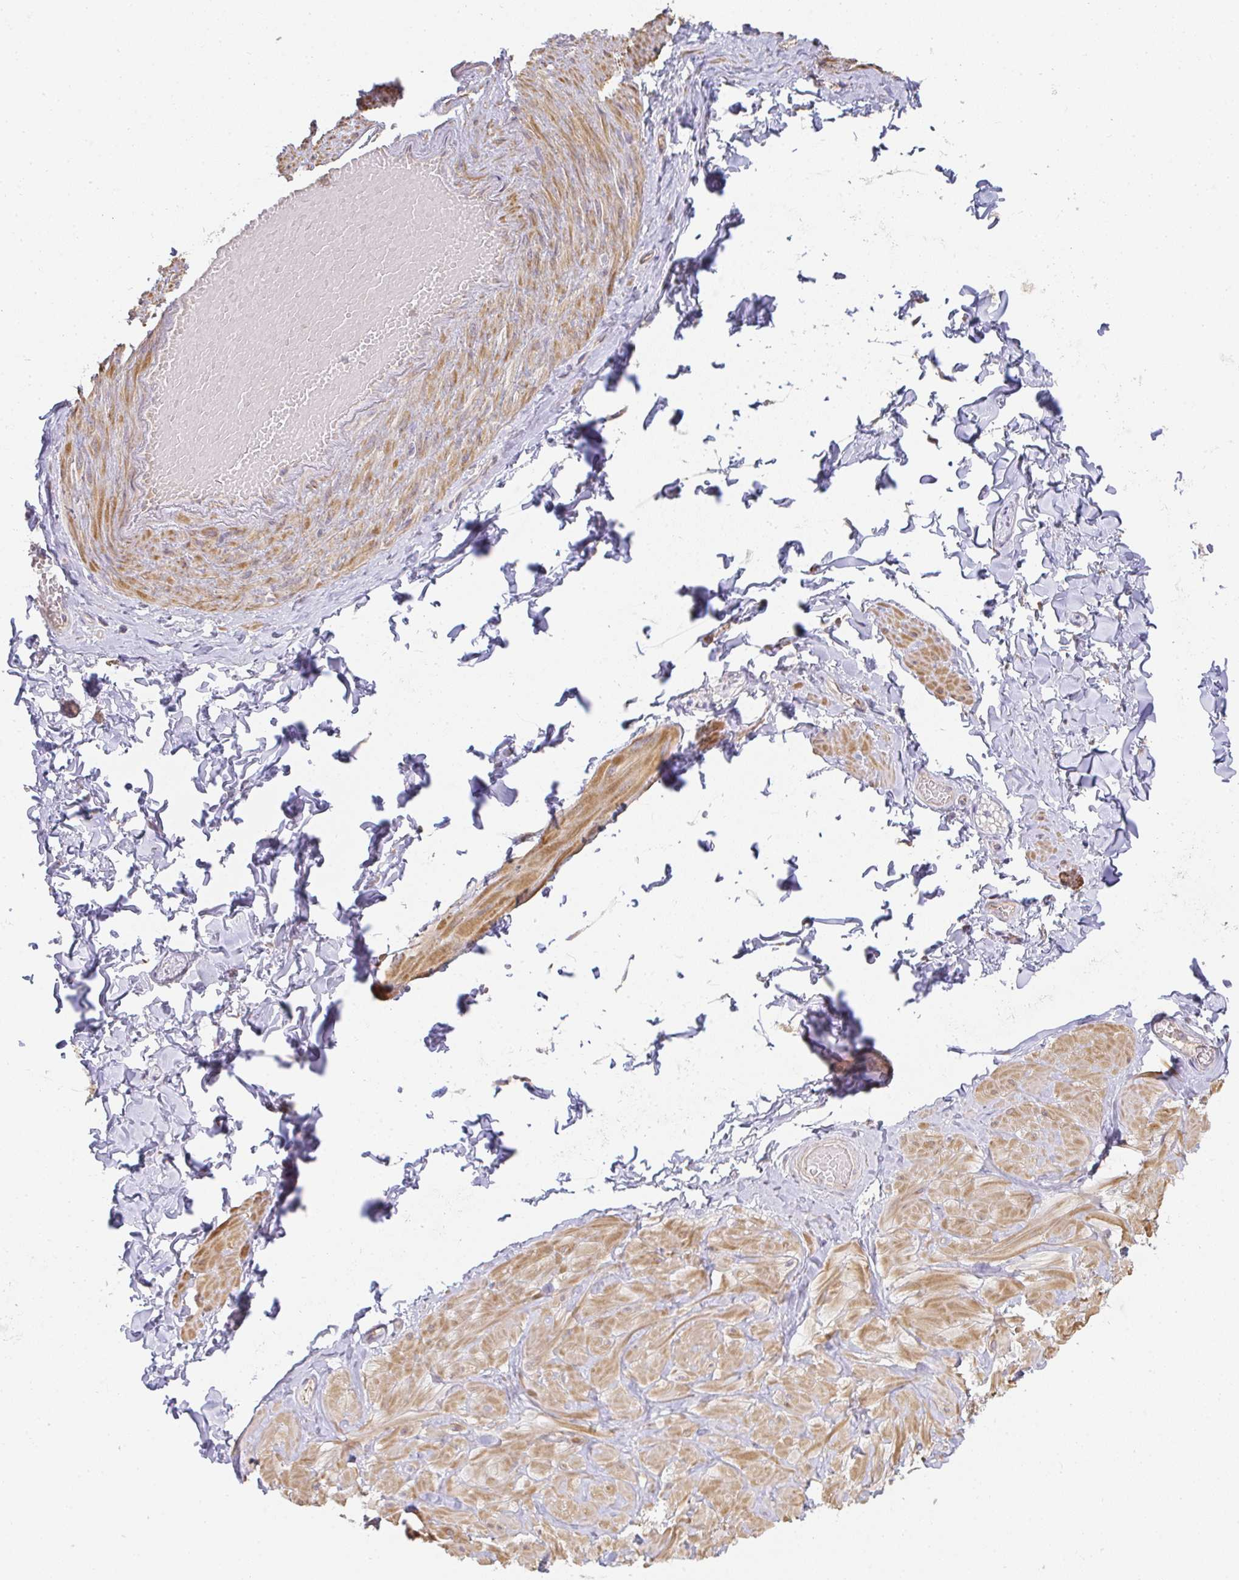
{"staining": {"intensity": "weak", "quantity": "25%-75%", "location": "cytoplasmic/membranous"}, "tissue": "adipose tissue", "cell_type": "Adipocytes", "image_type": "normal", "snomed": [{"axis": "morphology", "description": "Normal tissue, NOS"}, {"axis": "topography", "description": "Soft tissue"}, {"axis": "topography", "description": "Adipose tissue"}, {"axis": "topography", "description": "Vascular tissue"}, {"axis": "topography", "description": "Peripheral nerve tissue"}], "caption": "Human adipose tissue stained for a protein (brown) displays weak cytoplasmic/membranous positive staining in approximately 25%-75% of adipocytes.", "gene": "SLC35B3", "patient": {"sex": "male", "age": 29}}